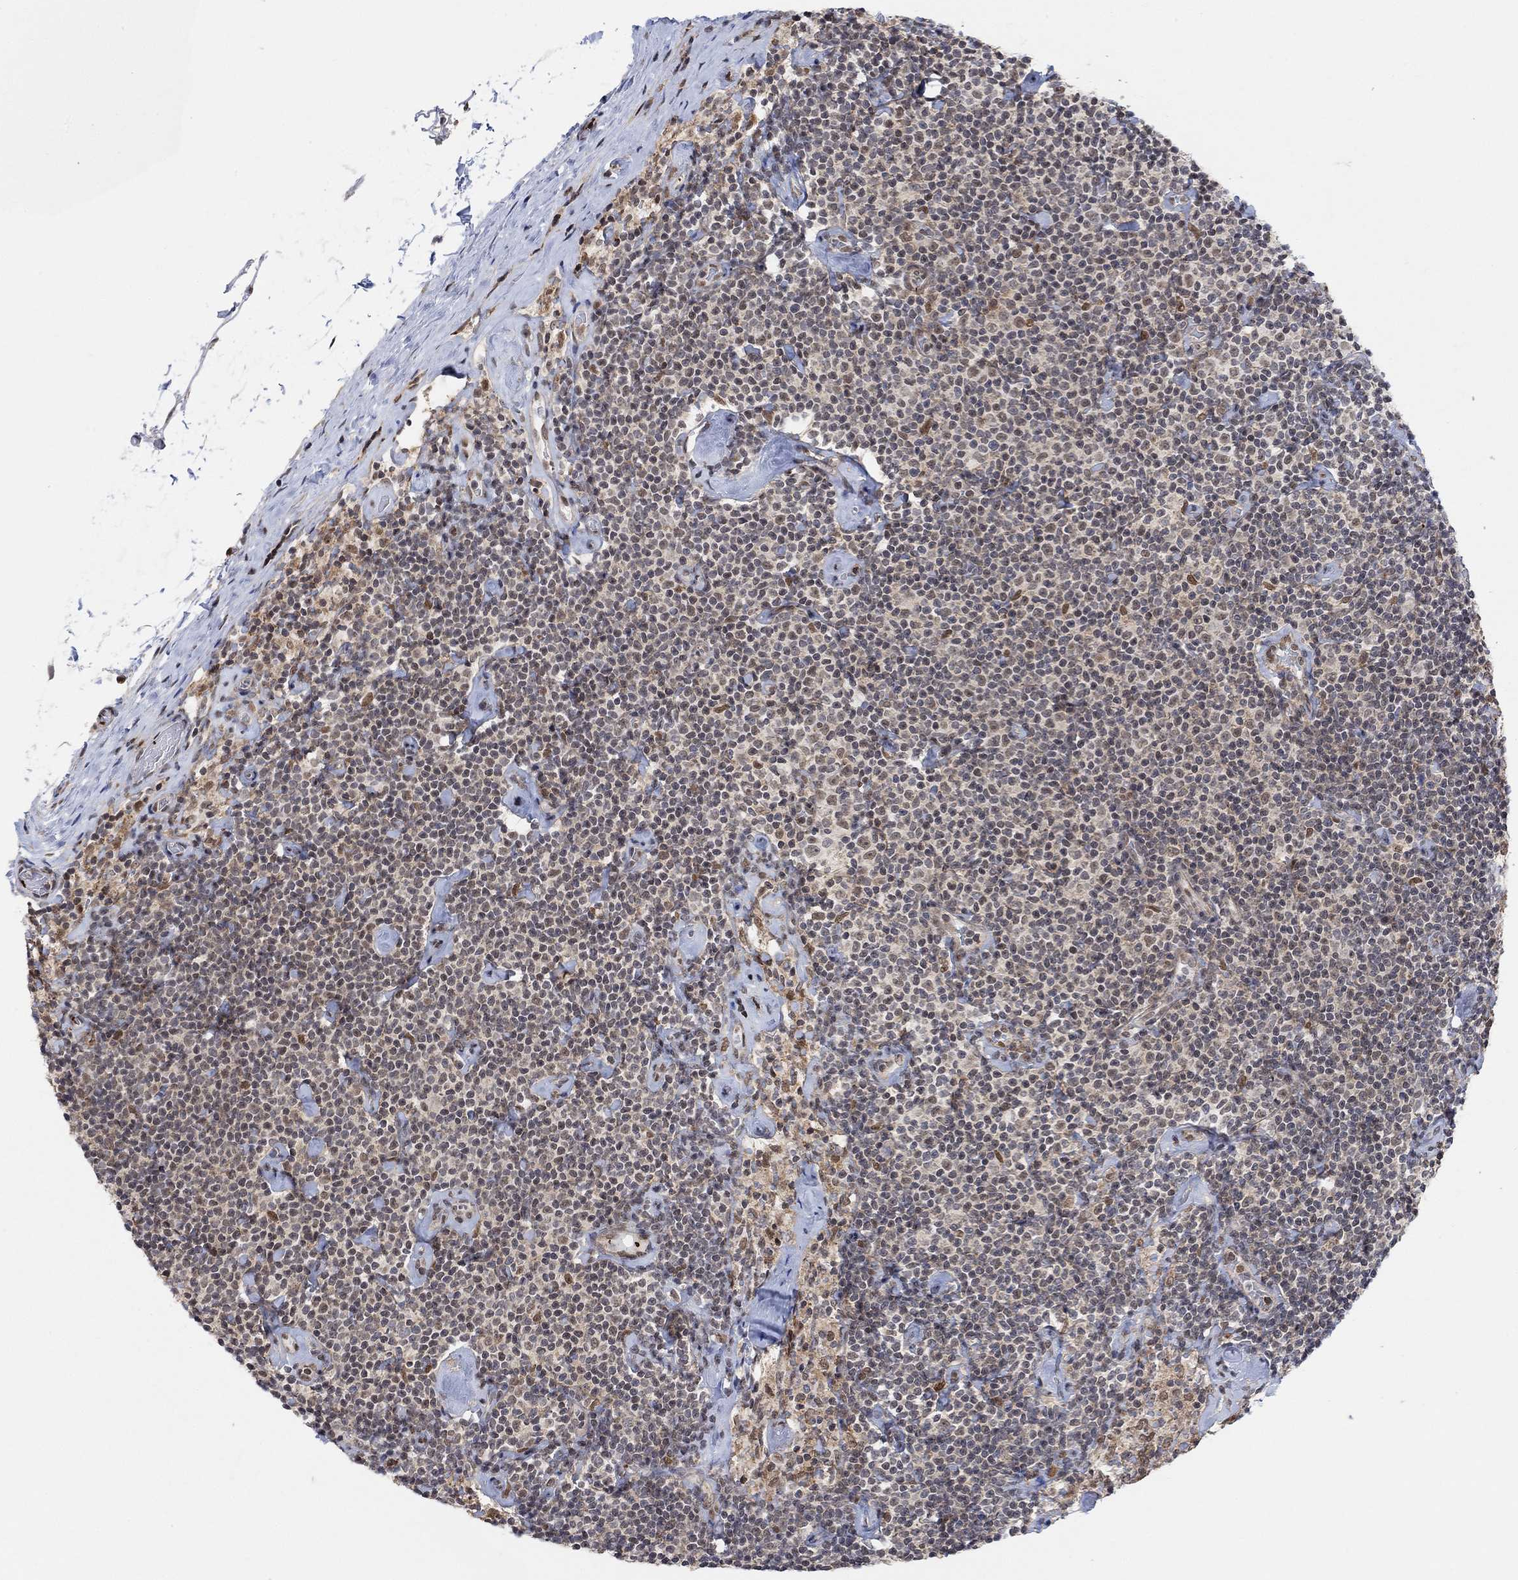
{"staining": {"intensity": "negative", "quantity": "none", "location": "none"}, "tissue": "lymphoma", "cell_type": "Tumor cells", "image_type": "cancer", "snomed": [{"axis": "morphology", "description": "Malignant lymphoma, non-Hodgkin's type, Low grade"}, {"axis": "topography", "description": "Lymph node"}], "caption": "Immunohistochemical staining of human low-grade malignant lymphoma, non-Hodgkin's type exhibits no significant expression in tumor cells. (Stains: DAB (3,3'-diaminobenzidine) IHC with hematoxylin counter stain, Microscopy: brightfield microscopy at high magnification).", "gene": "PWWP2B", "patient": {"sex": "male", "age": 81}}